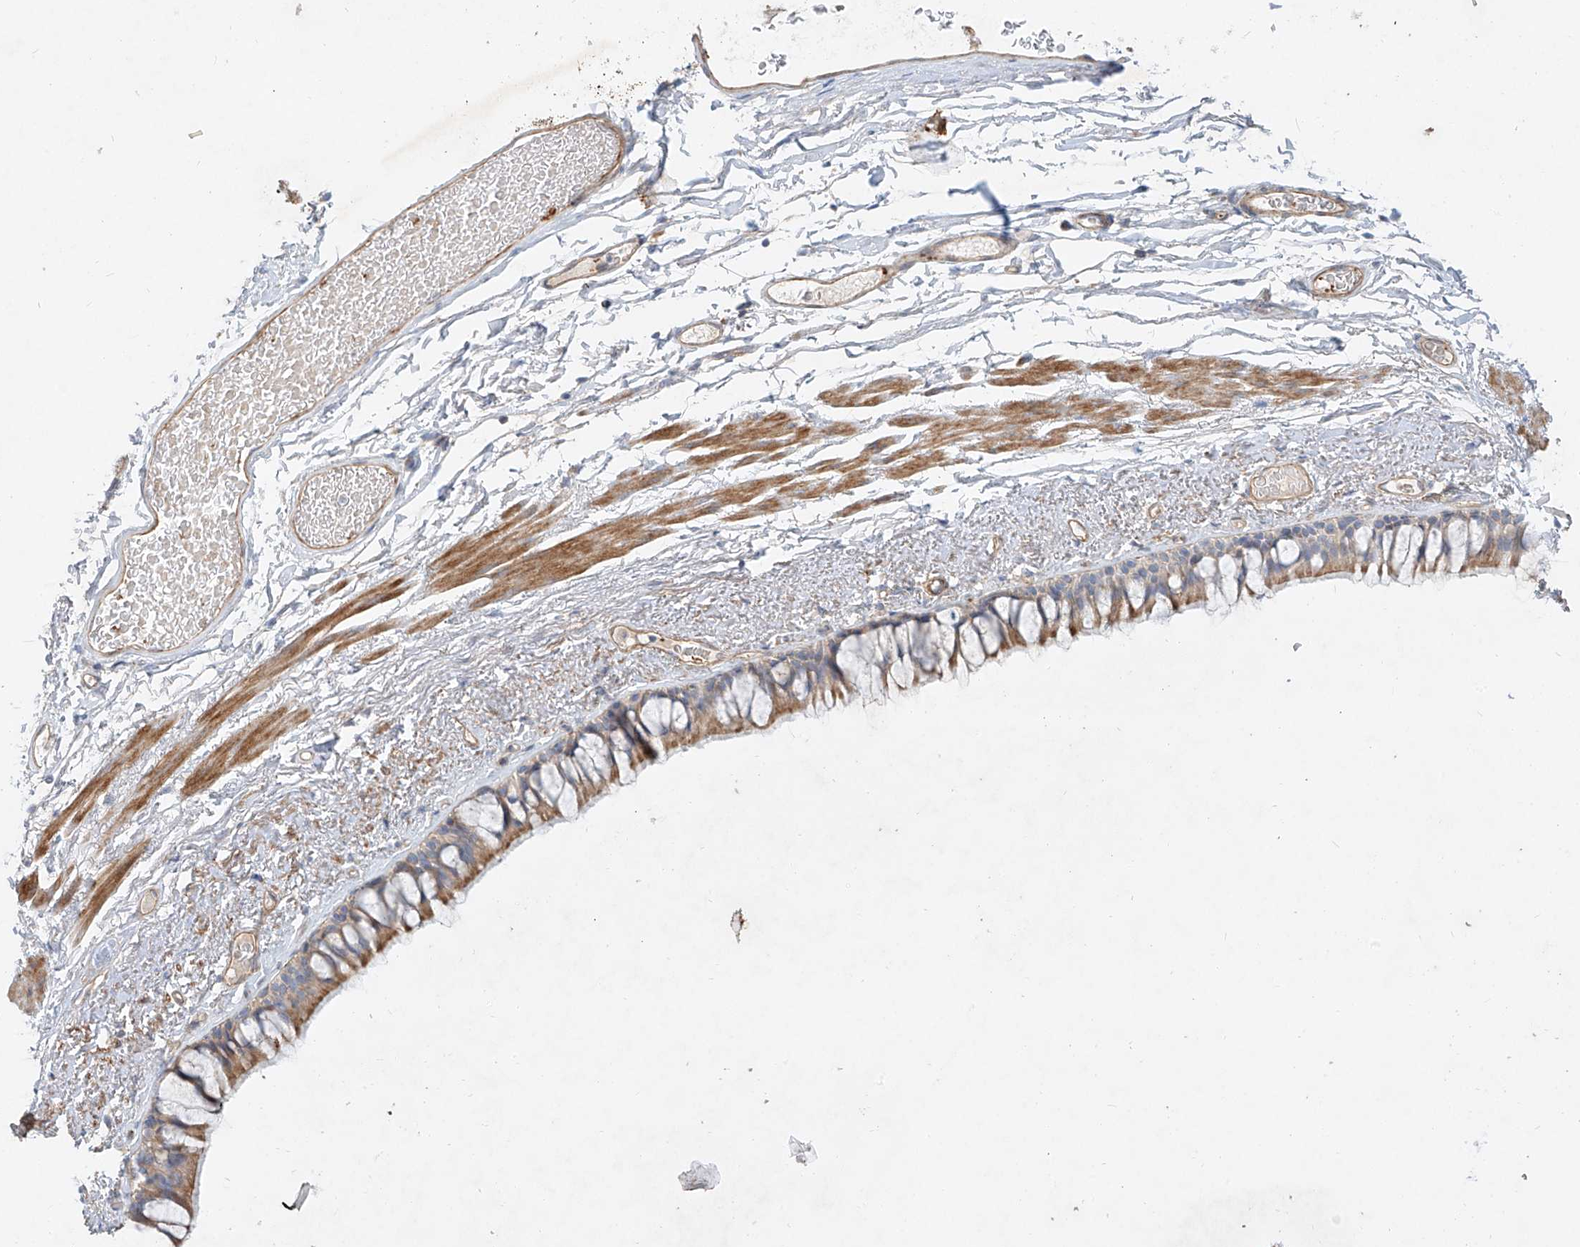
{"staining": {"intensity": "moderate", "quantity": ">75%", "location": "cytoplasmic/membranous"}, "tissue": "bronchus", "cell_type": "Respiratory epithelial cells", "image_type": "normal", "snomed": [{"axis": "morphology", "description": "Normal tissue, NOS"}, {"axis": "topography", "description": "Cartilage tissue"}, {"axis": "topography", "description": "Bronchus"}], "caption": "Moderate cytoplasmic/membranous expression for a protein is present in approximately >75% of respiratory epithelial cells of benign bronchus using immunohistochemistry.", "gene": "AJM1", "patient": {"sex": "female", "age": 73}}